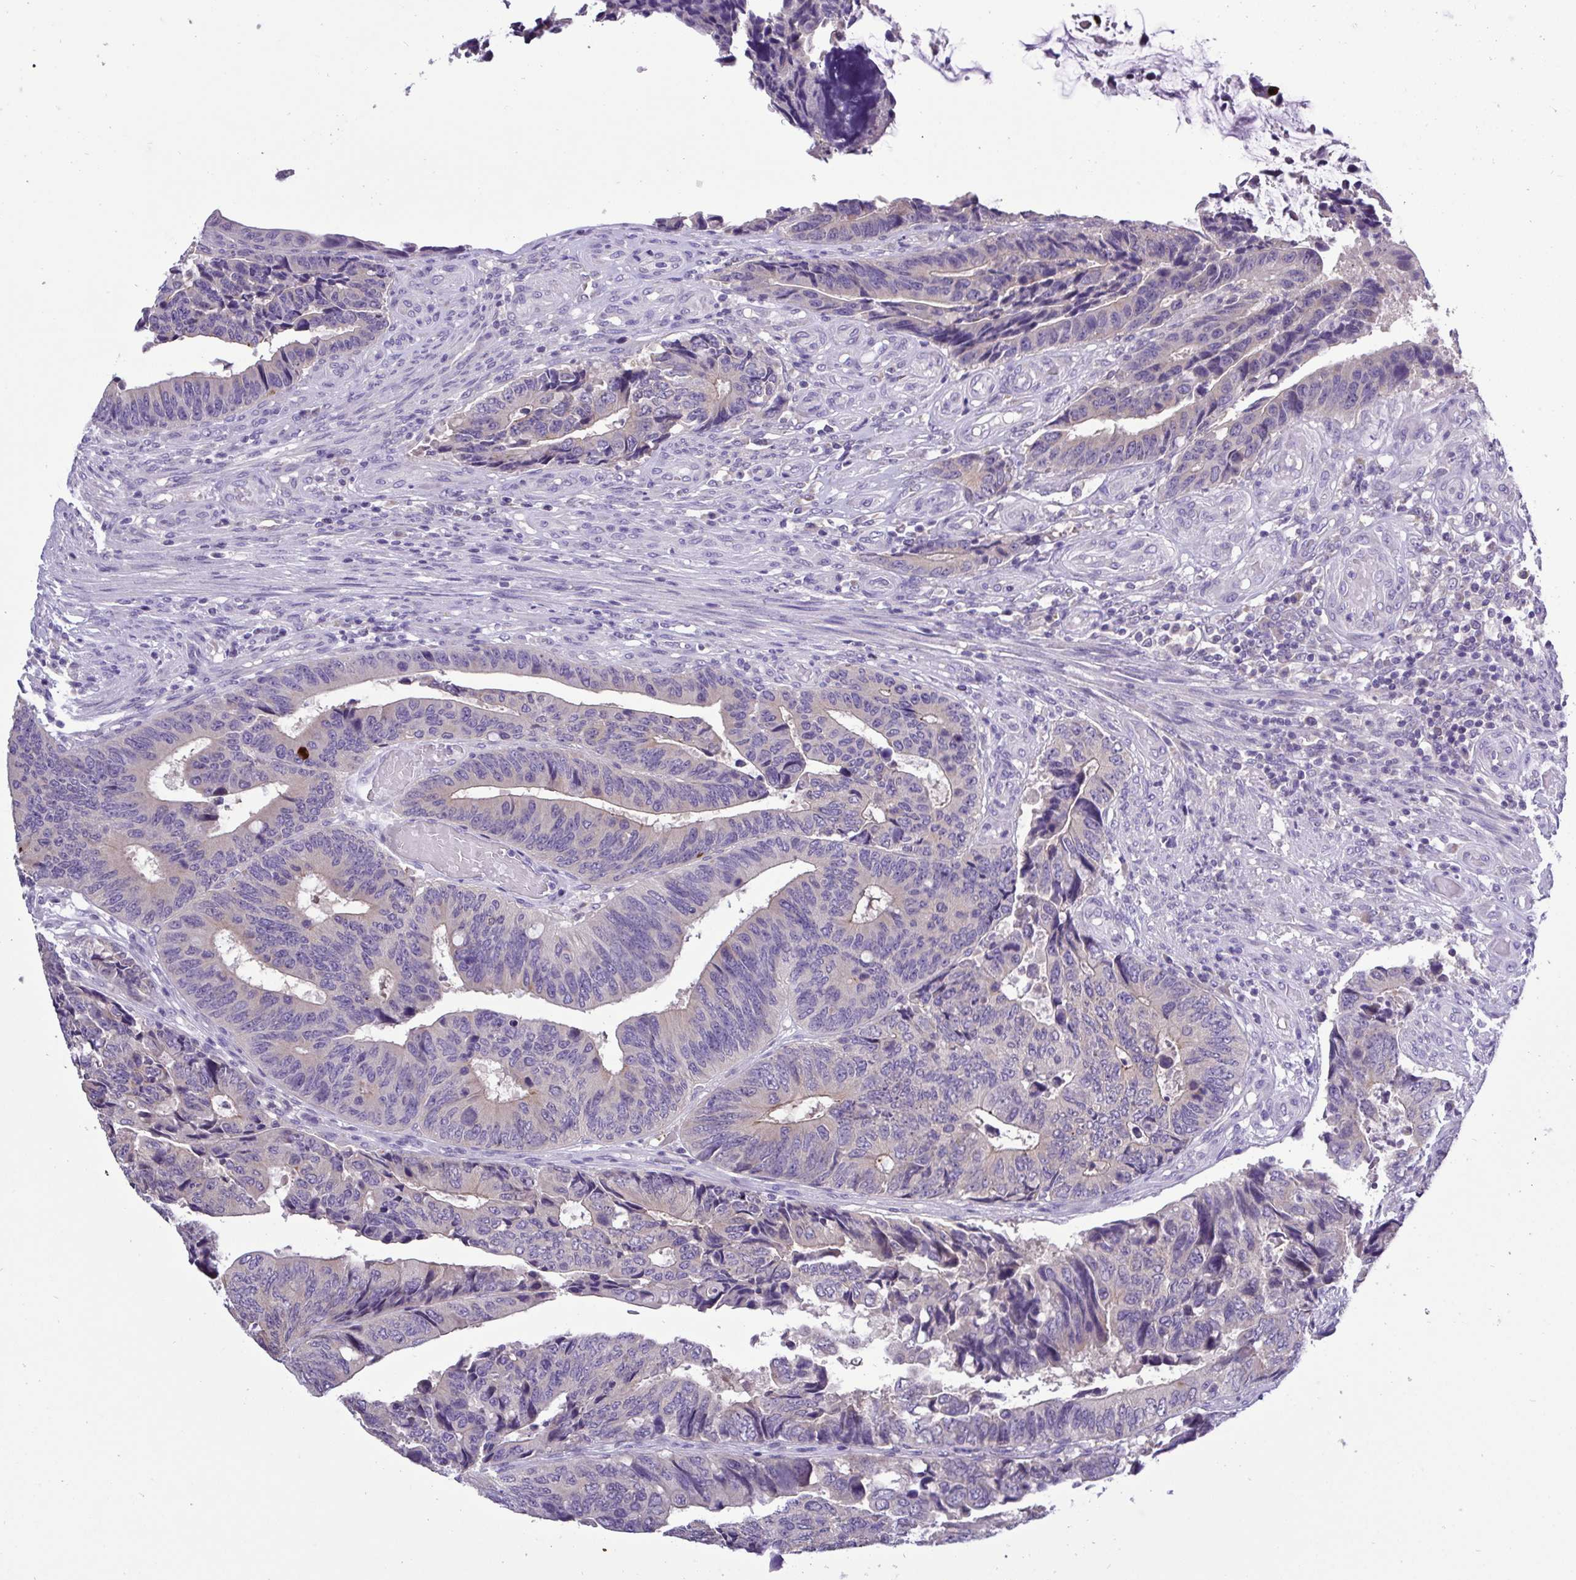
{"staining": {"intensity": "weak", "quantity": "<25%", "location": "cytoplasmic/membranous"}, "tissue": "colorectal cancer", "cell_type": "Tumor cells", "image_type": "cancer", "snomed": [{"axis": "morphology", "description": "Adenocarcinoma, NOS"}, {"axis": "topography", "description": "Colon"}], "caption": "Immunohistochemical staining of human adenocarcinoma (colorectal) demonstrates no significant expression in tumor cells.", "gene": "ST8SIA2", "patient": {"sex": "male", "age": 87}}